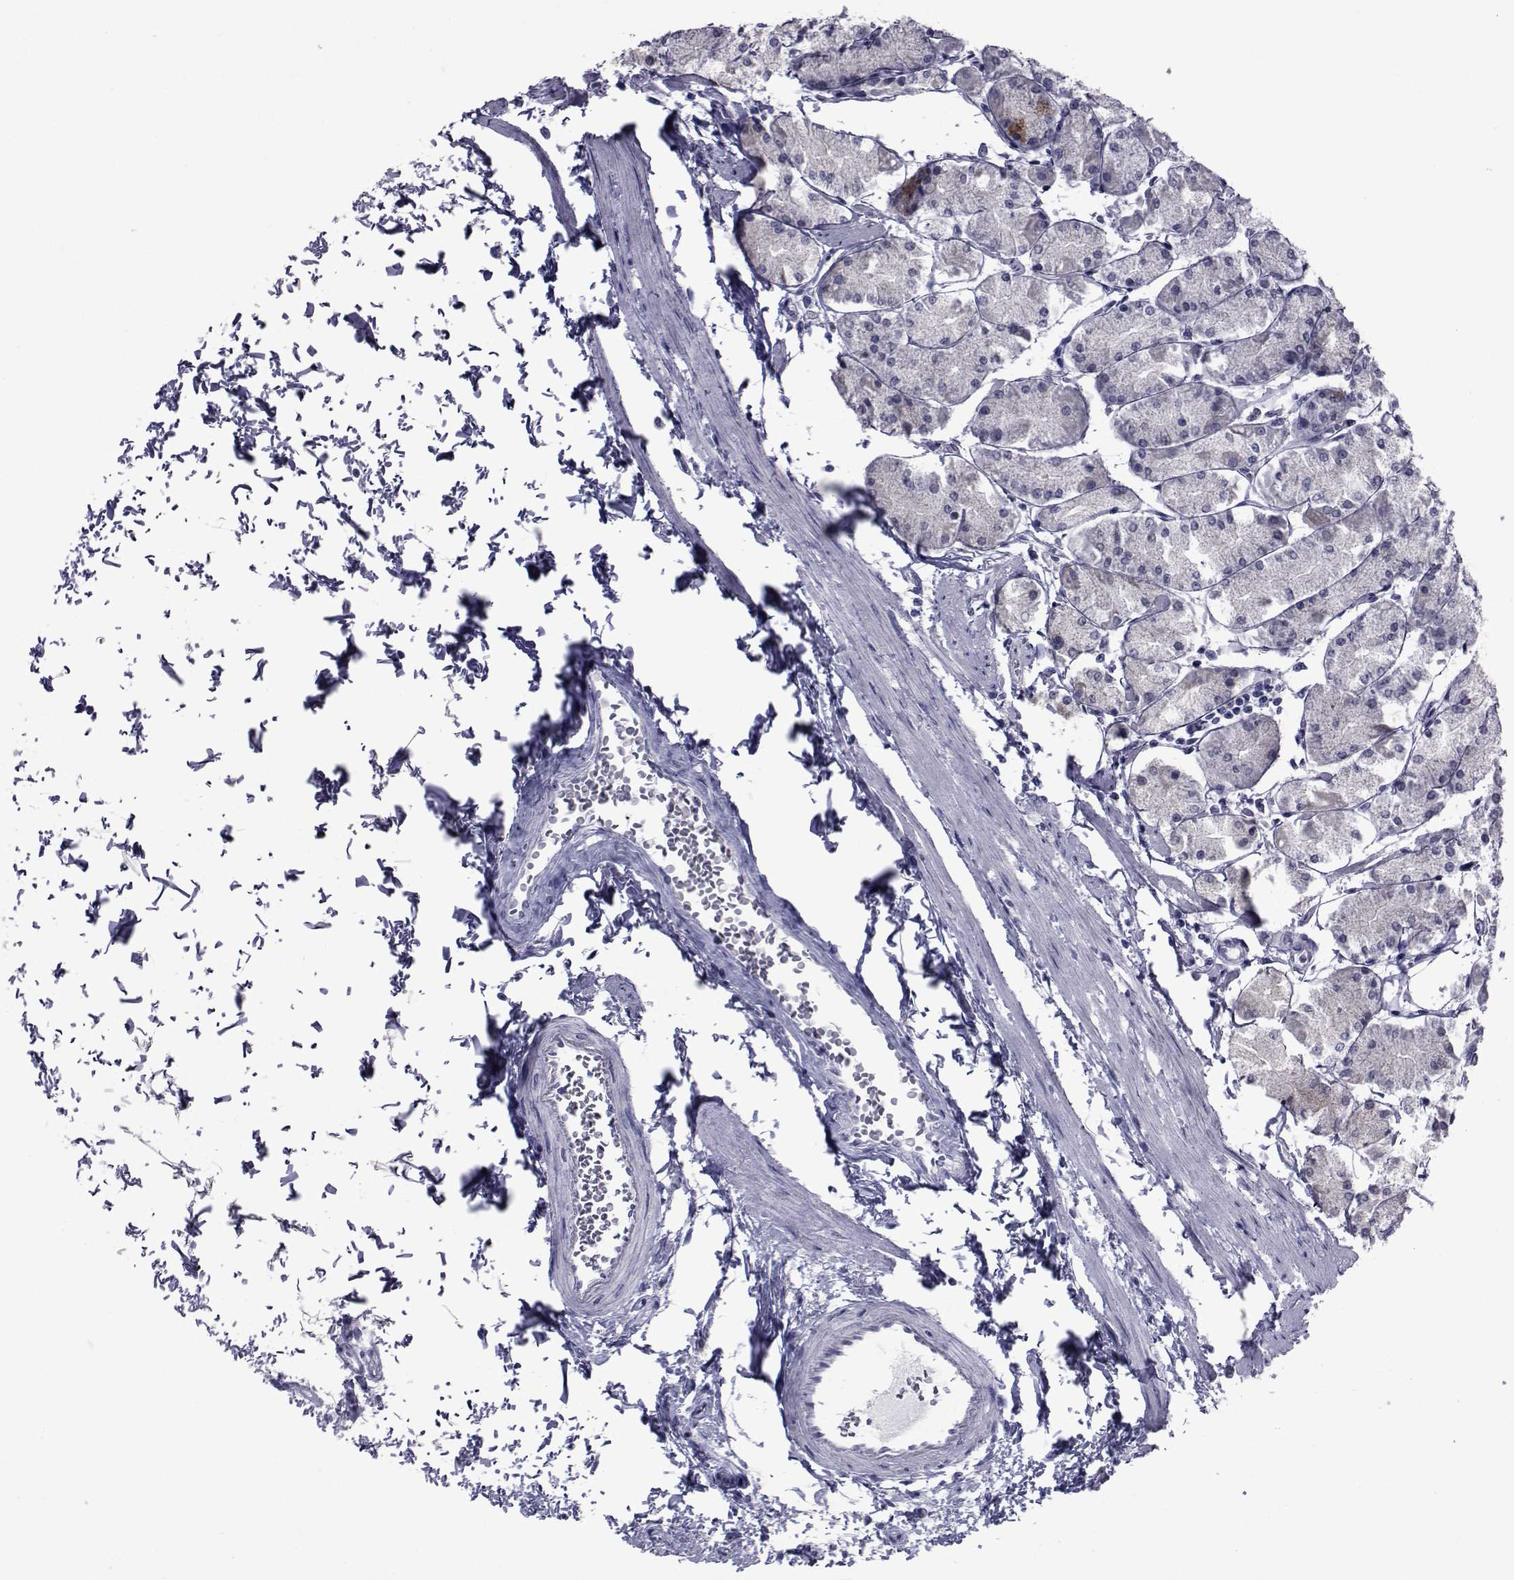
{"staining": {"intensity": "negative", "quantity": "none", "location": "none"}, "tissue": "stomach", "cell_type": "Glandular cells", "image_type": "normal", "snomed": [{"axis": "morphology", "description": "Normal tissue, NOS"}, {"axis": "topography", "description": "Stomach, upper"}], "caption": "IHC of normal human stomach exhibits no staining in glandular cells.", "gene": "GKAP1", "patient": {"sex": "male", "age": 60}}